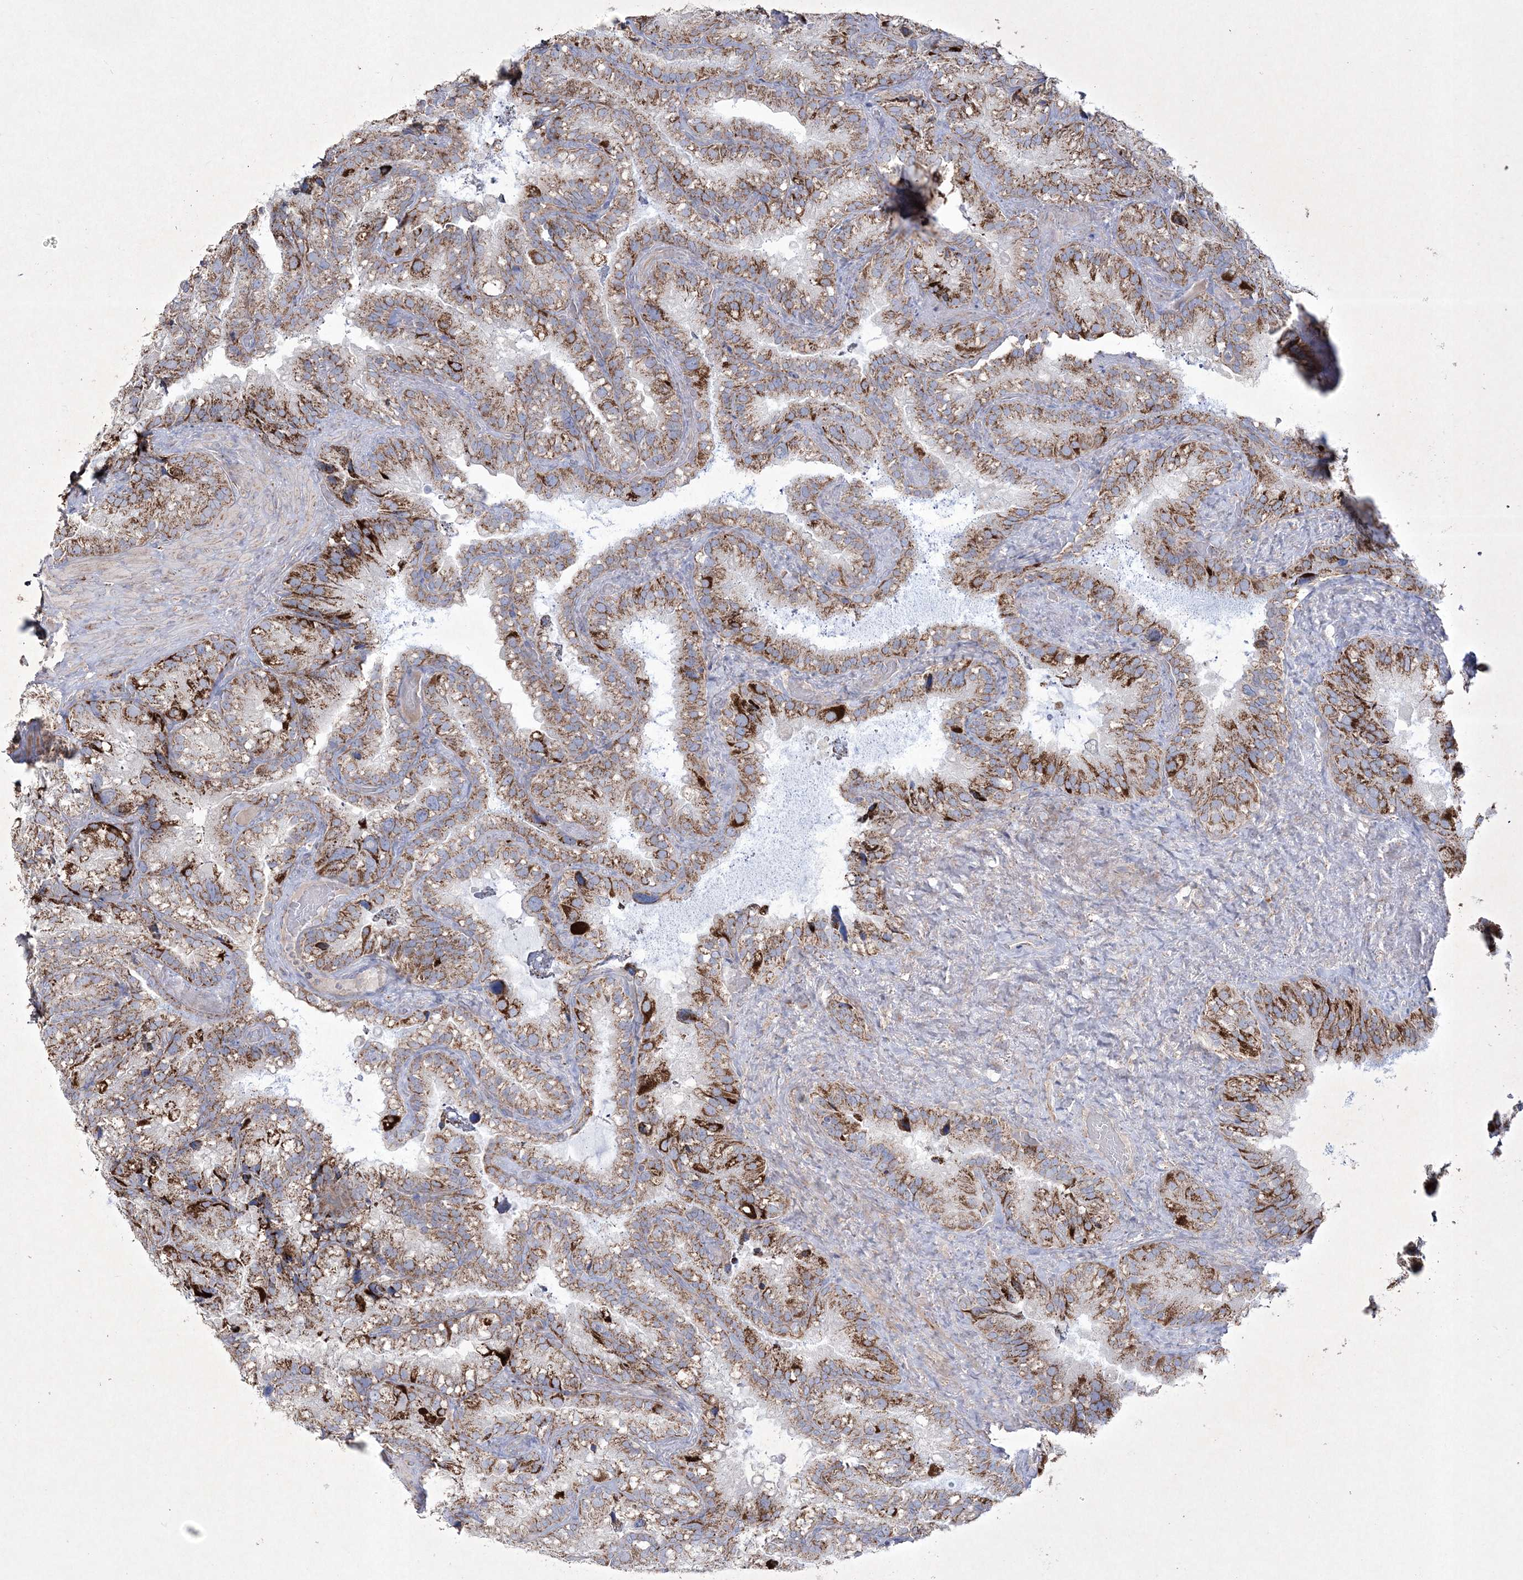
{"staining": {"intensity": "strong", "quantity": "25%-75%", "location": "cytoplasmic/membranous"}, "tissue": "seminal vesicle", "cell_type": "Glandular cells", "image_type": "normal", "snomed": [{"axis": "morphology", "description": "Normal tissue, NOS"}, {"axis": "topography", "description": "Prostate"}, {"axis": "topography", "description": "Seminal veicle"}], "caption": "Immunohistochemical staining of unremarkable seminal vesicle shows strong cytoplasmic/membranous protein positivity in about 25%-75% of glandular cells.", "gene": "RICTOR", "patient": {"sex": "male", "age": 68}}